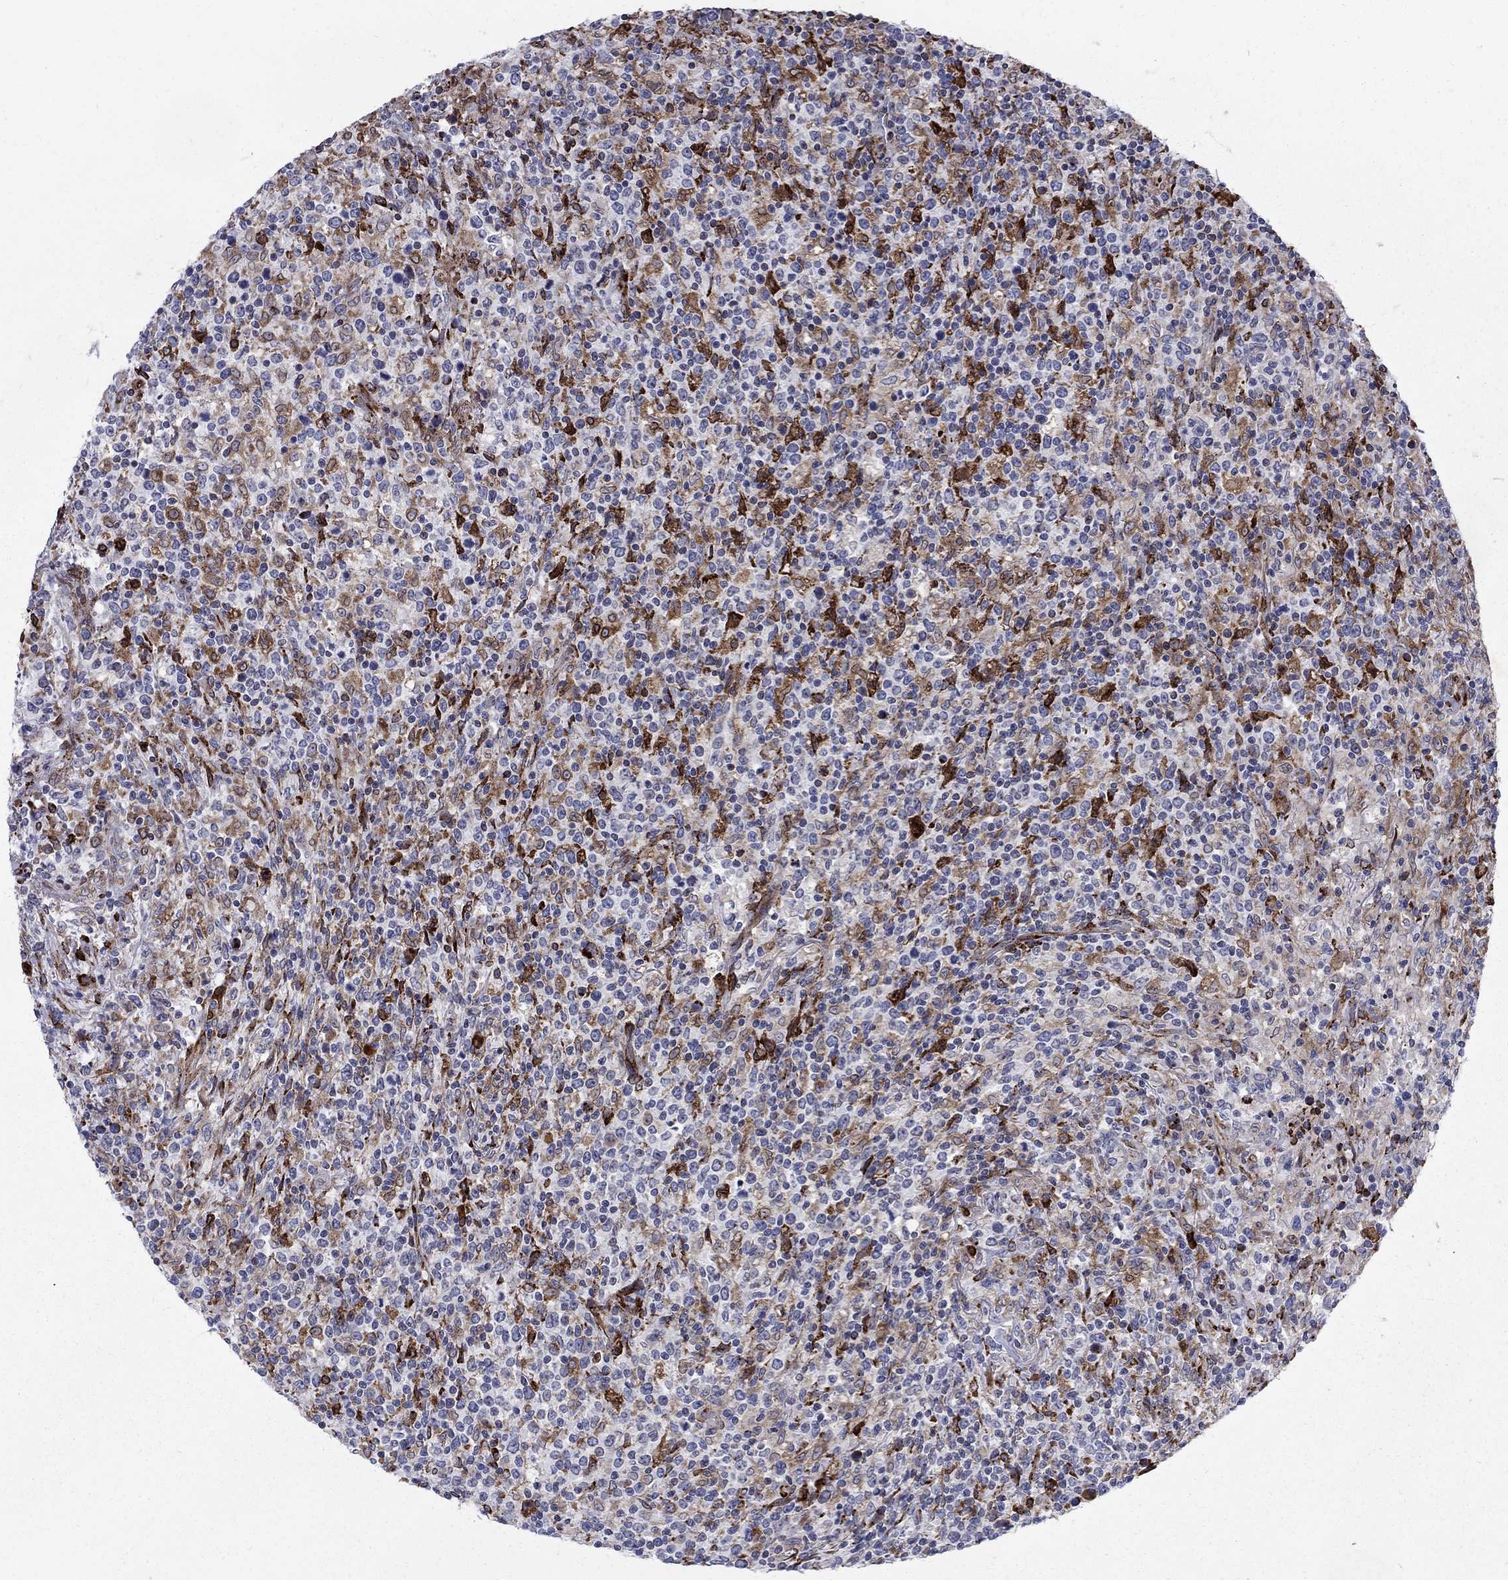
{"staining": {"intensity": "moderate", "quantity": "25%-75%", "location": "cytoplasmic/membranous,nuclear"}, "tissue": "lymphoma", "cell_type": "Tumor cells", "image_type": "cancer", "snomed": [{"axis": "morphology", "description": "Malignant lymphoma, non-Hodgkin's type, High grade"}, {"axis": "topography", "description": "Lung"}], "caption": "The photomicrograph demonstrates a brown stain indicating the presence of a protein in the cytoplasmic/membranous and nuclear of tumor cells in lymphoma.", "gene": "CAB39L", "patient": {"sex": "male", "age": 79}}